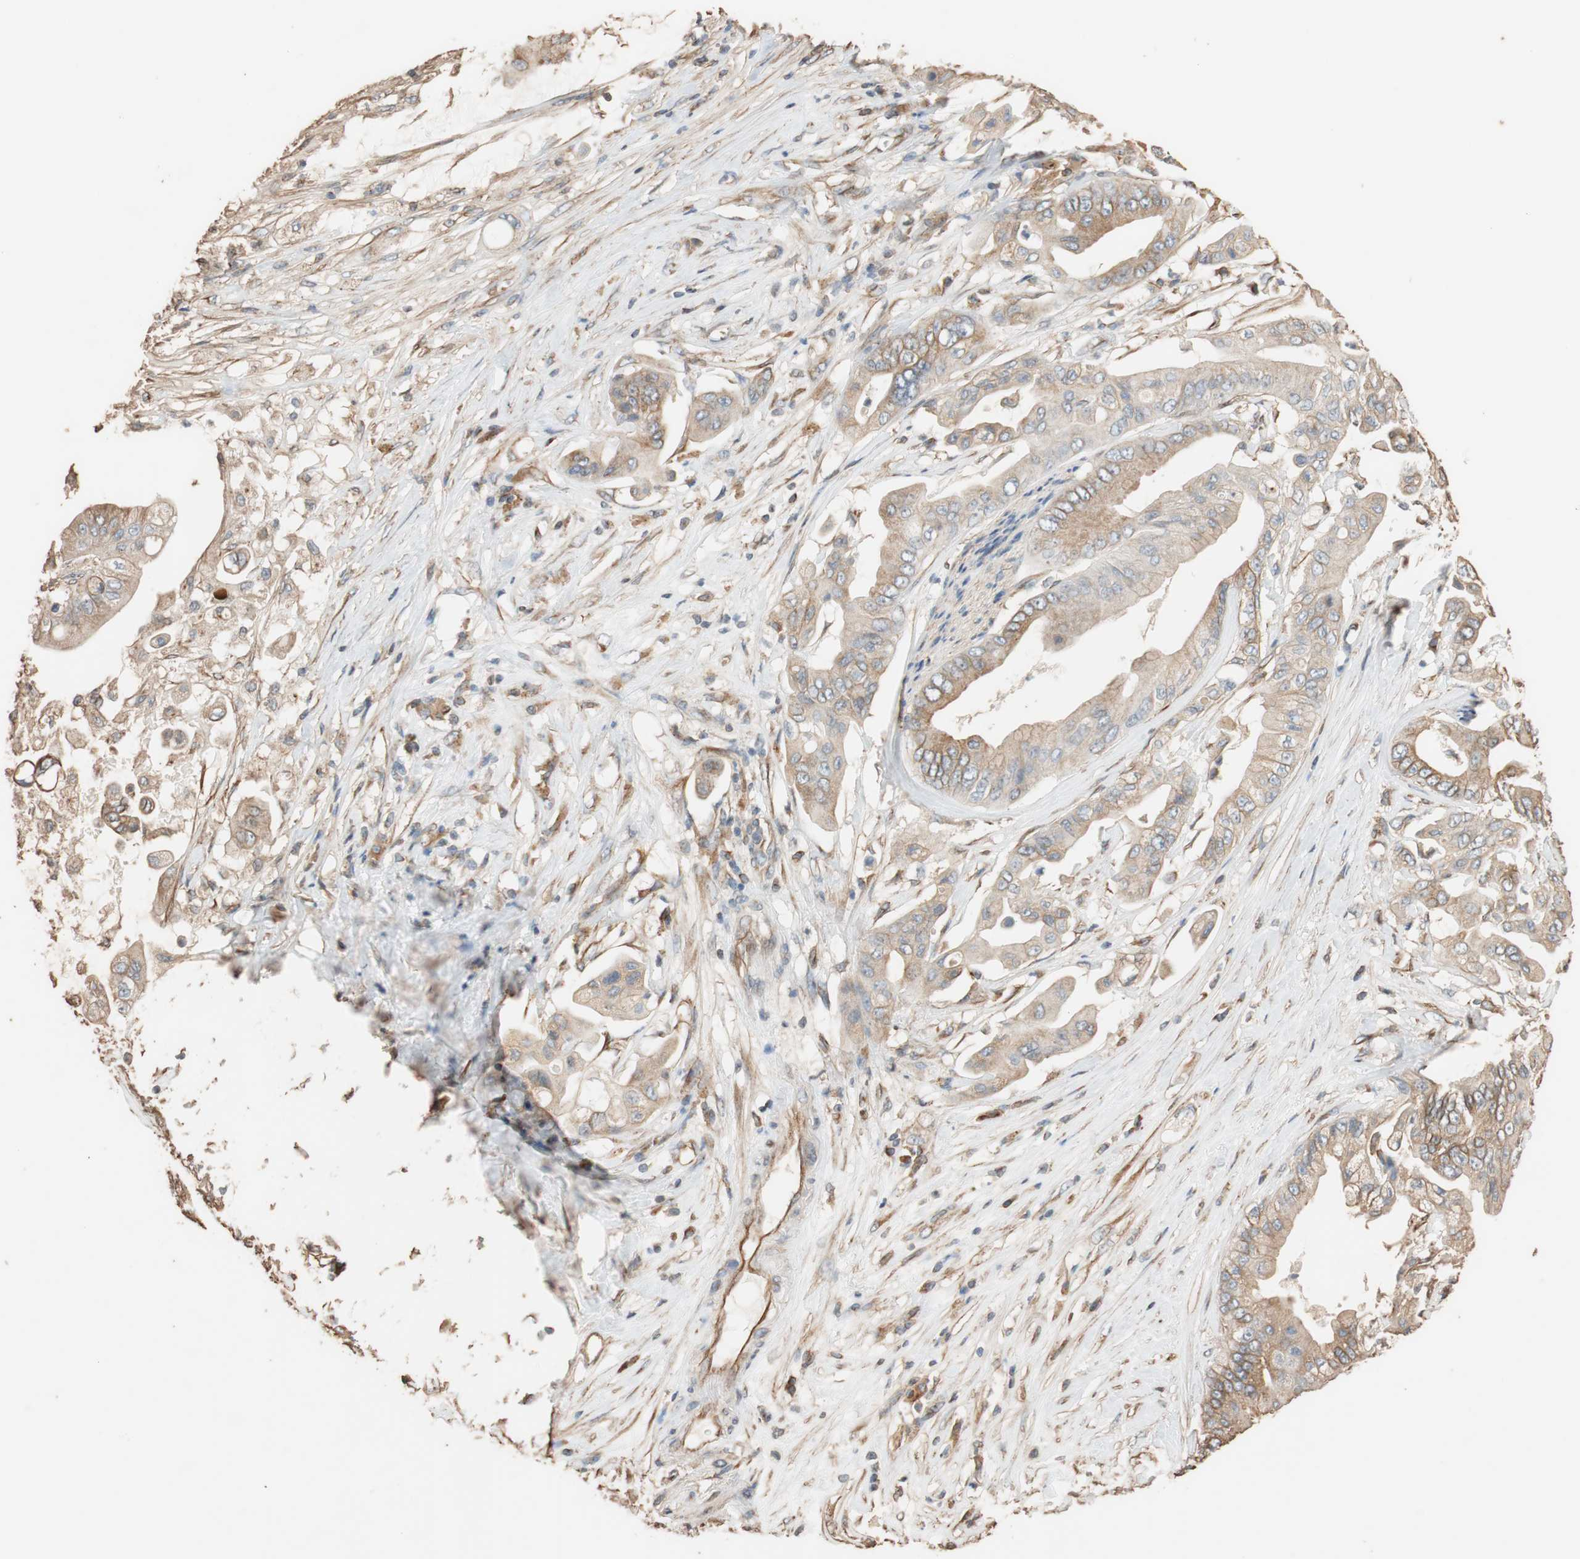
{"staining": {"intensity": "moderate", "quantity": ">75%", "location": "cytoplasmic/membranous"}, "tissue": "pancreatic cancer", "cell_type": "Tumor cells", "image_type": "cancer", "snomed": [{"axis": "morphology", "description": "Adenocarcinoma, NOS"}, {"axis": "topography", "description": "Pancreas"}], "caption": "Brown immunohistochemical staining in pancreatic cancer (adenocarcinoma) demonstrates moderate cytoplasmic/membranous staining in approximately >75% of tumor cells.", "gene": "TUBB", "patient": {"sex": "female", "age": 75}}